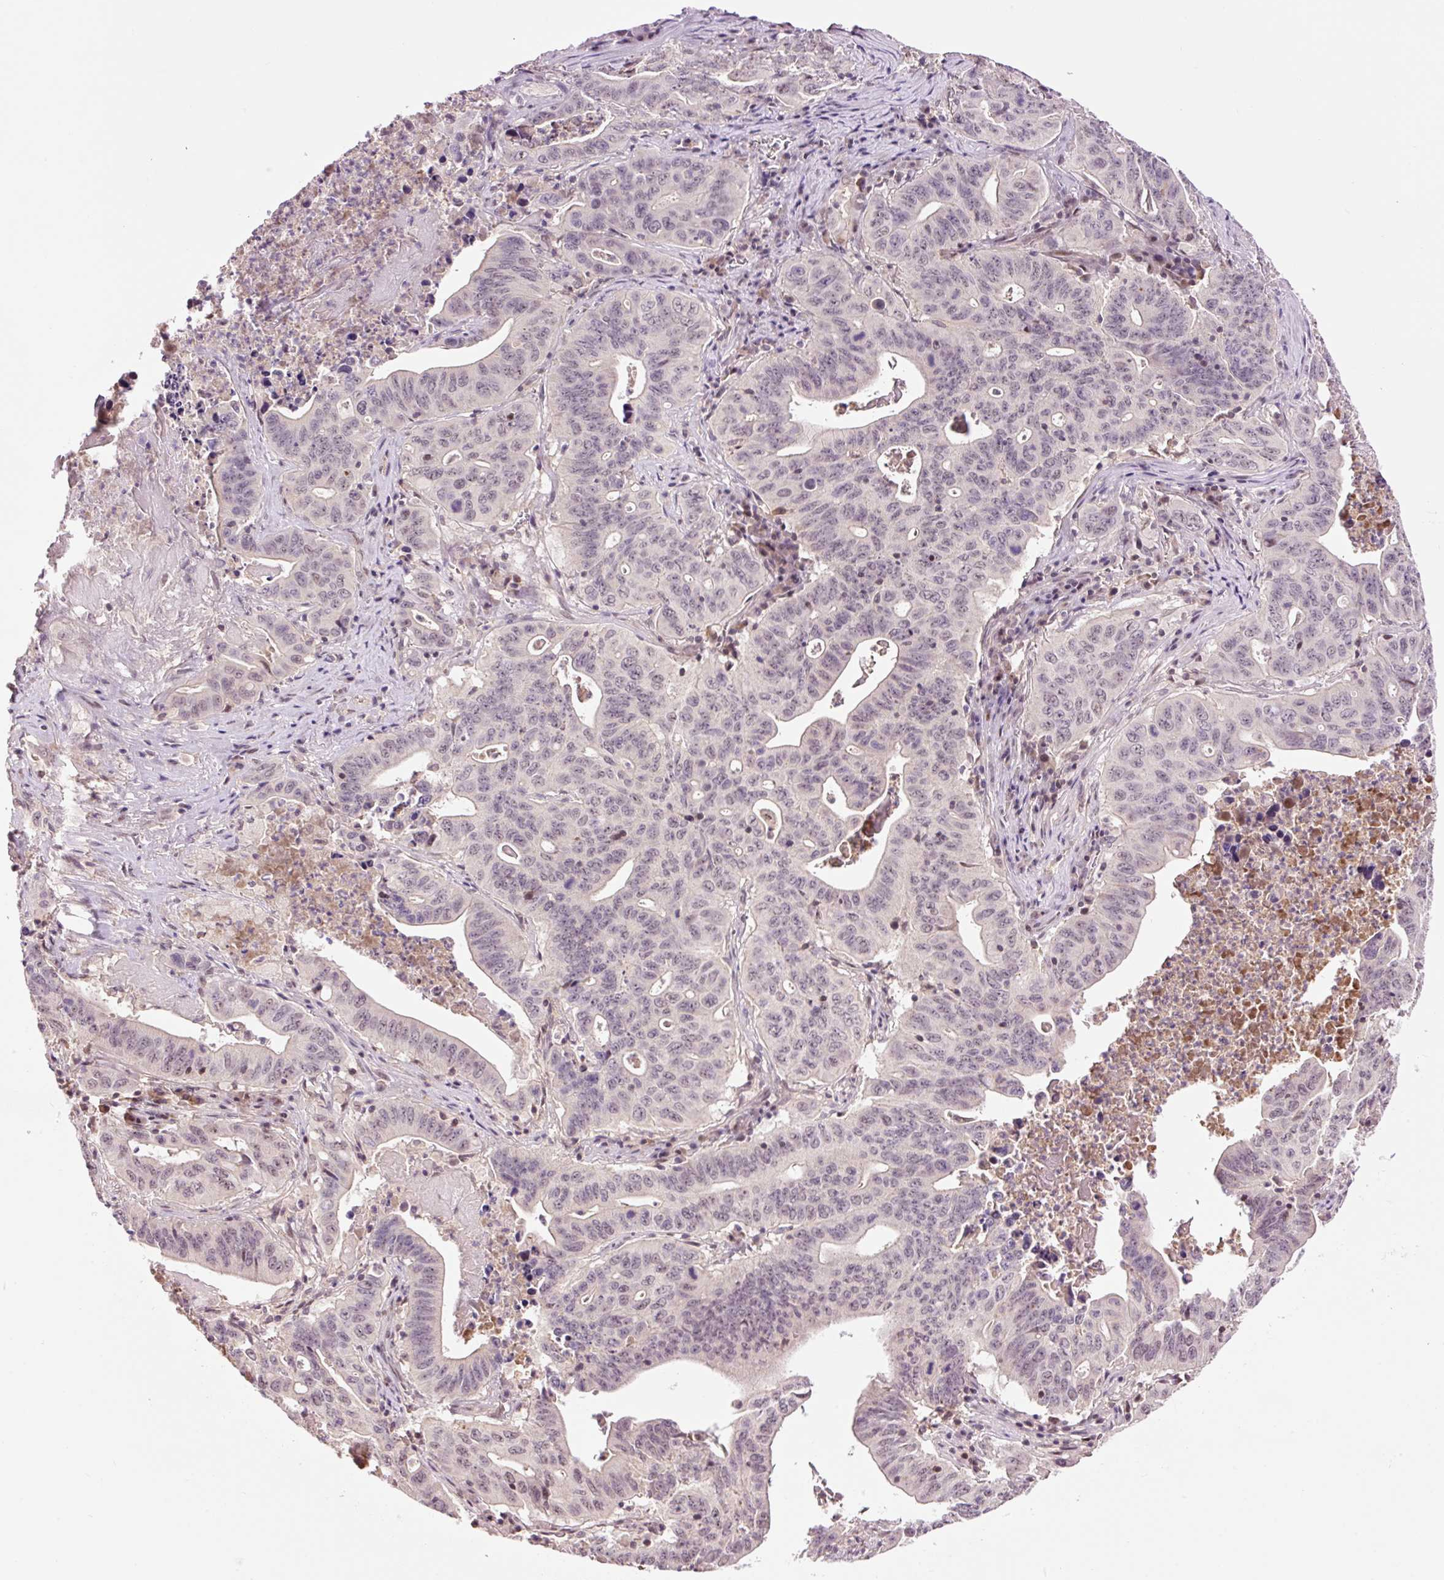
{"staining": {"intensity": "weak", "quantity": "<25%", "location": "nuclear"}, "tissue": "lung cancer", "cell_type": "Tumor cells", "image_type": "cancer", "snomed": [{"axis": "morphology", "description": "Adenocarcinoma, NOS"}, {"axis": "topography", "description": "Lung"}], "caption": "IHC photomicrograph of neoplastic tissue: human adenocarcinoma (lung) stained with DAB (3,3'-diaminobenzidine) shows no significant protein expression in tumor cells. (DAB (3,3'-diaminobenzidine) immunohistochemistry (IHC) visualized using brightfield microscopy, high magnification).", "gene": "DPPA4", "patient": {"sex": "female", "age": 60}}